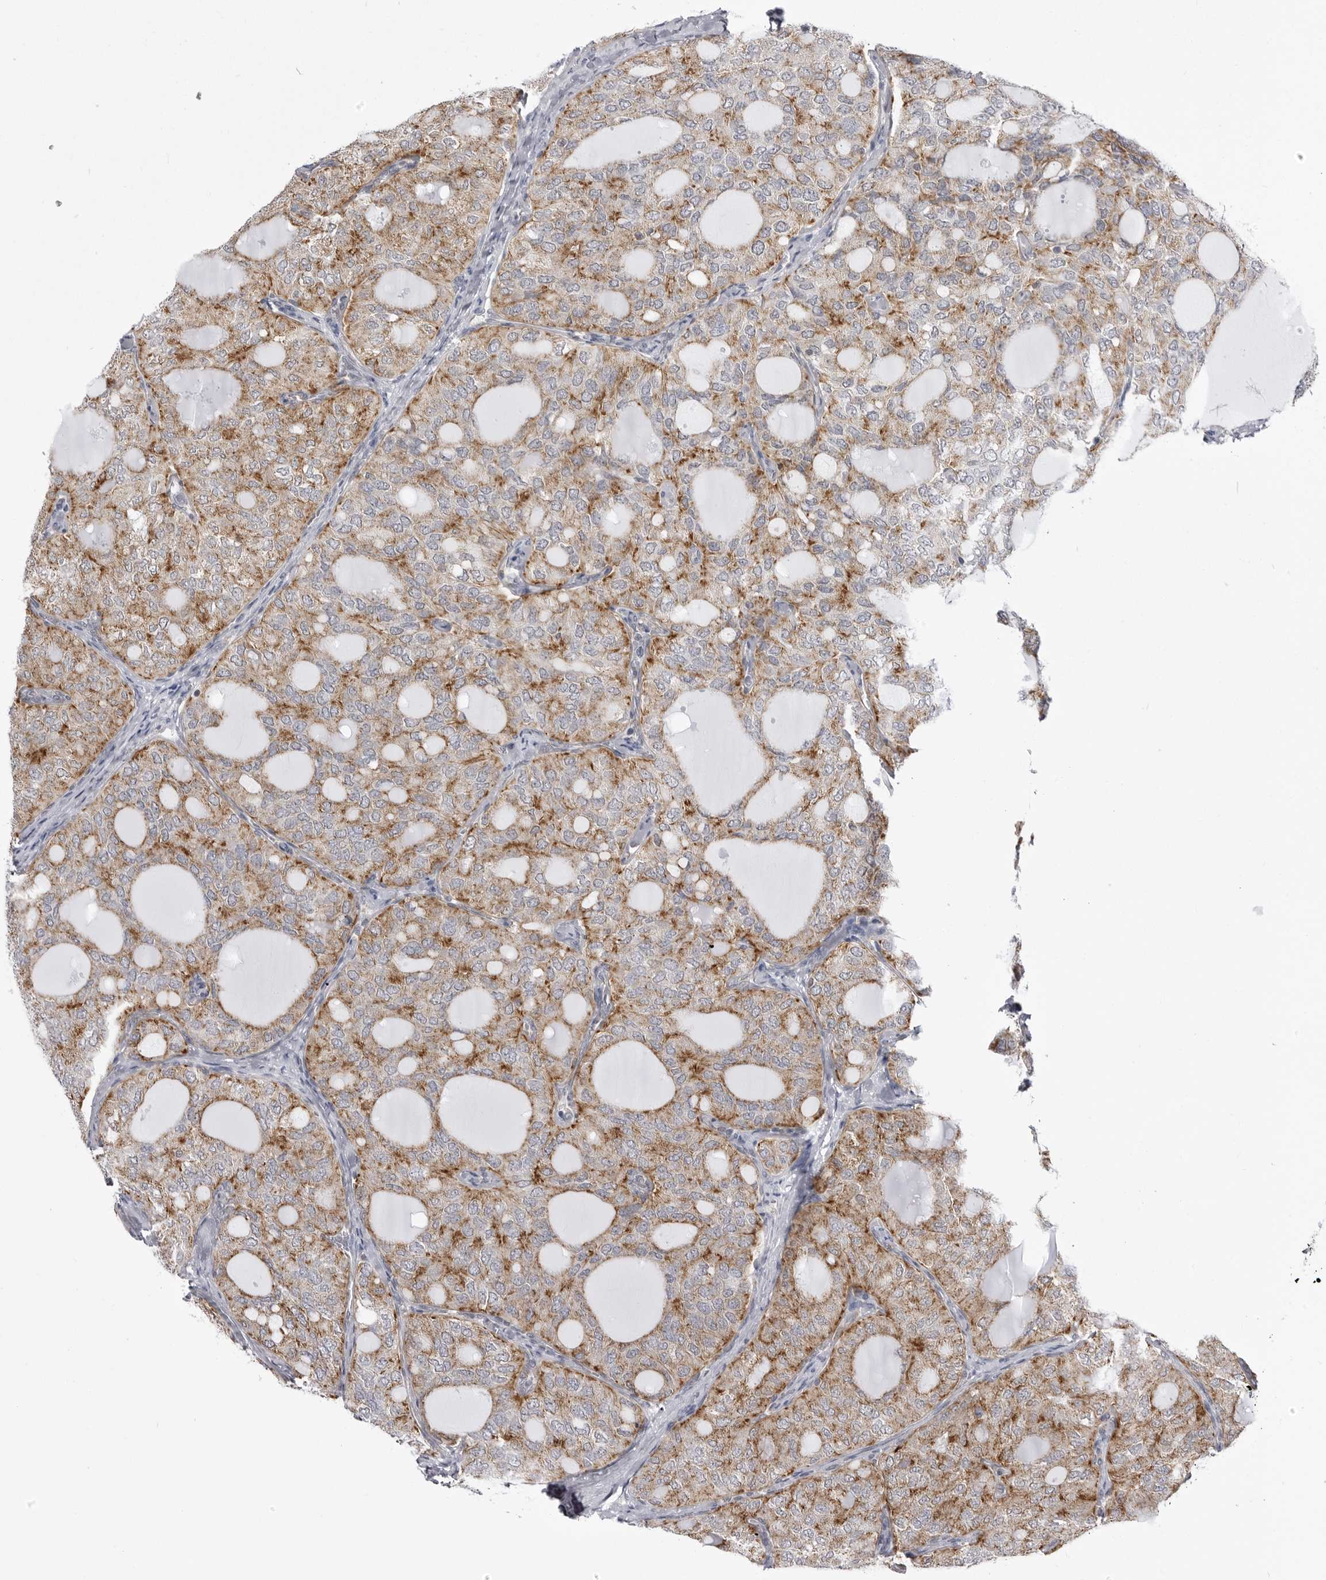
{"staining": {"intensity": "moderate", "quantity": ">75%", "location": "cytoplasmic/membranous"}, "tissue": "thyroid cancer", "cell_type": "Tumor cells", "image_type": "cancer", "snomed": [{"axis": "morphology", "description": "Follicular adenoma carcinoma, NOS"}, {"axis": "topography", "description": "Thyroid gland"}], "caption": "Protein staining of thyroid follicular adenoma carcinoma tissue demonstrates moderate cytoplasmic/membranous staining in approximately >75% of tumor cells.", "gene": "FH", "patient": {"sex": "male", "age": 75}}